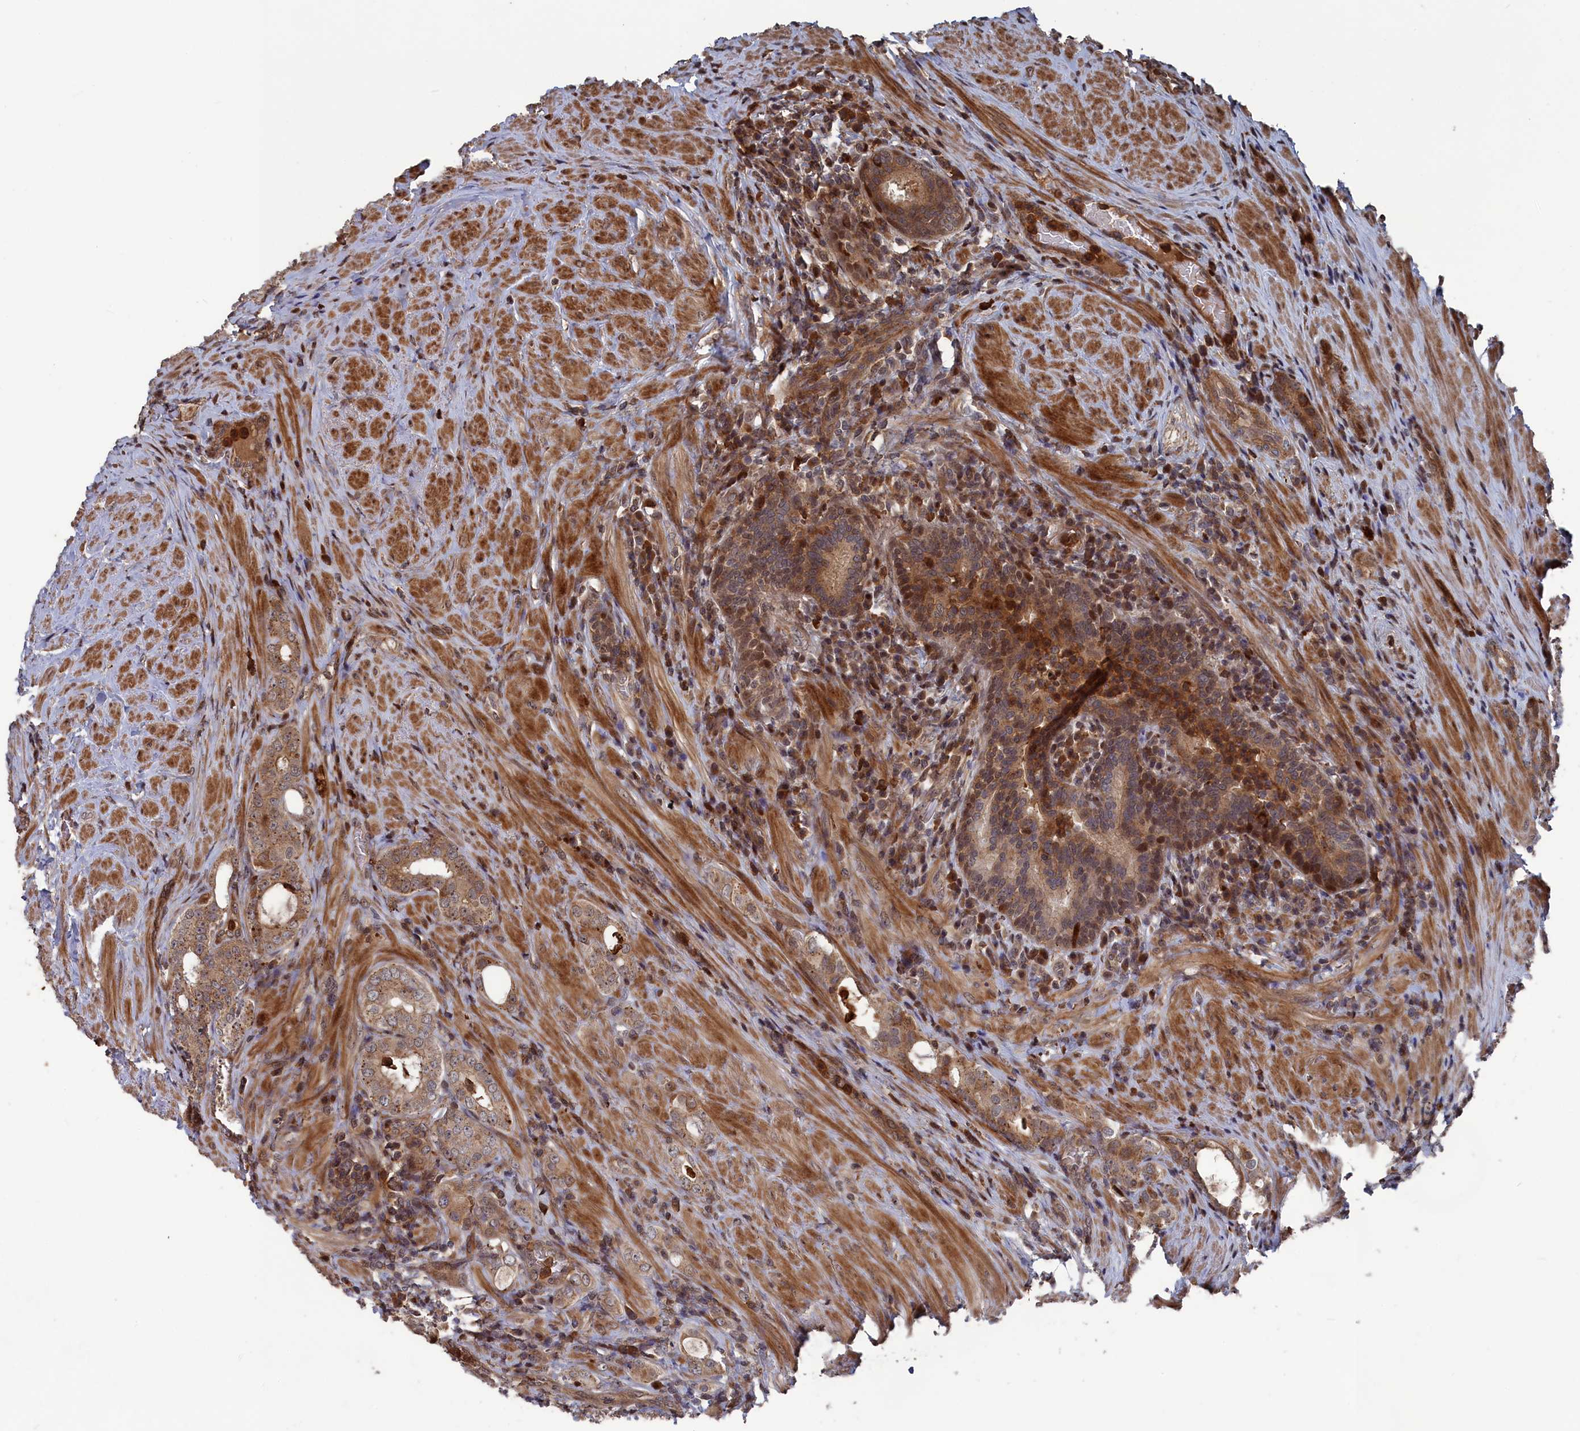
{"staining": {"intensity": "moderate", "quantity": ">75%", "location": "cytoplasmic/membranous"}, "tissue": "prostate cancer", "cell_type": "Tumor cells", "image_type": "cancer", "snomed": [{"axis": "morphology", "description": "Adenocarcinoma, Low grade"}, {"axis": "topography", "description": "Prostate"}], "caption": "Immunohistochemical staining of human prostate cancer exhibits medium levels of moderate cytoplasmic/membranous staining in about >75% of tumor cells.", "gene": "PLA2G15", "patient": {"sex": "male", "age": 68}}